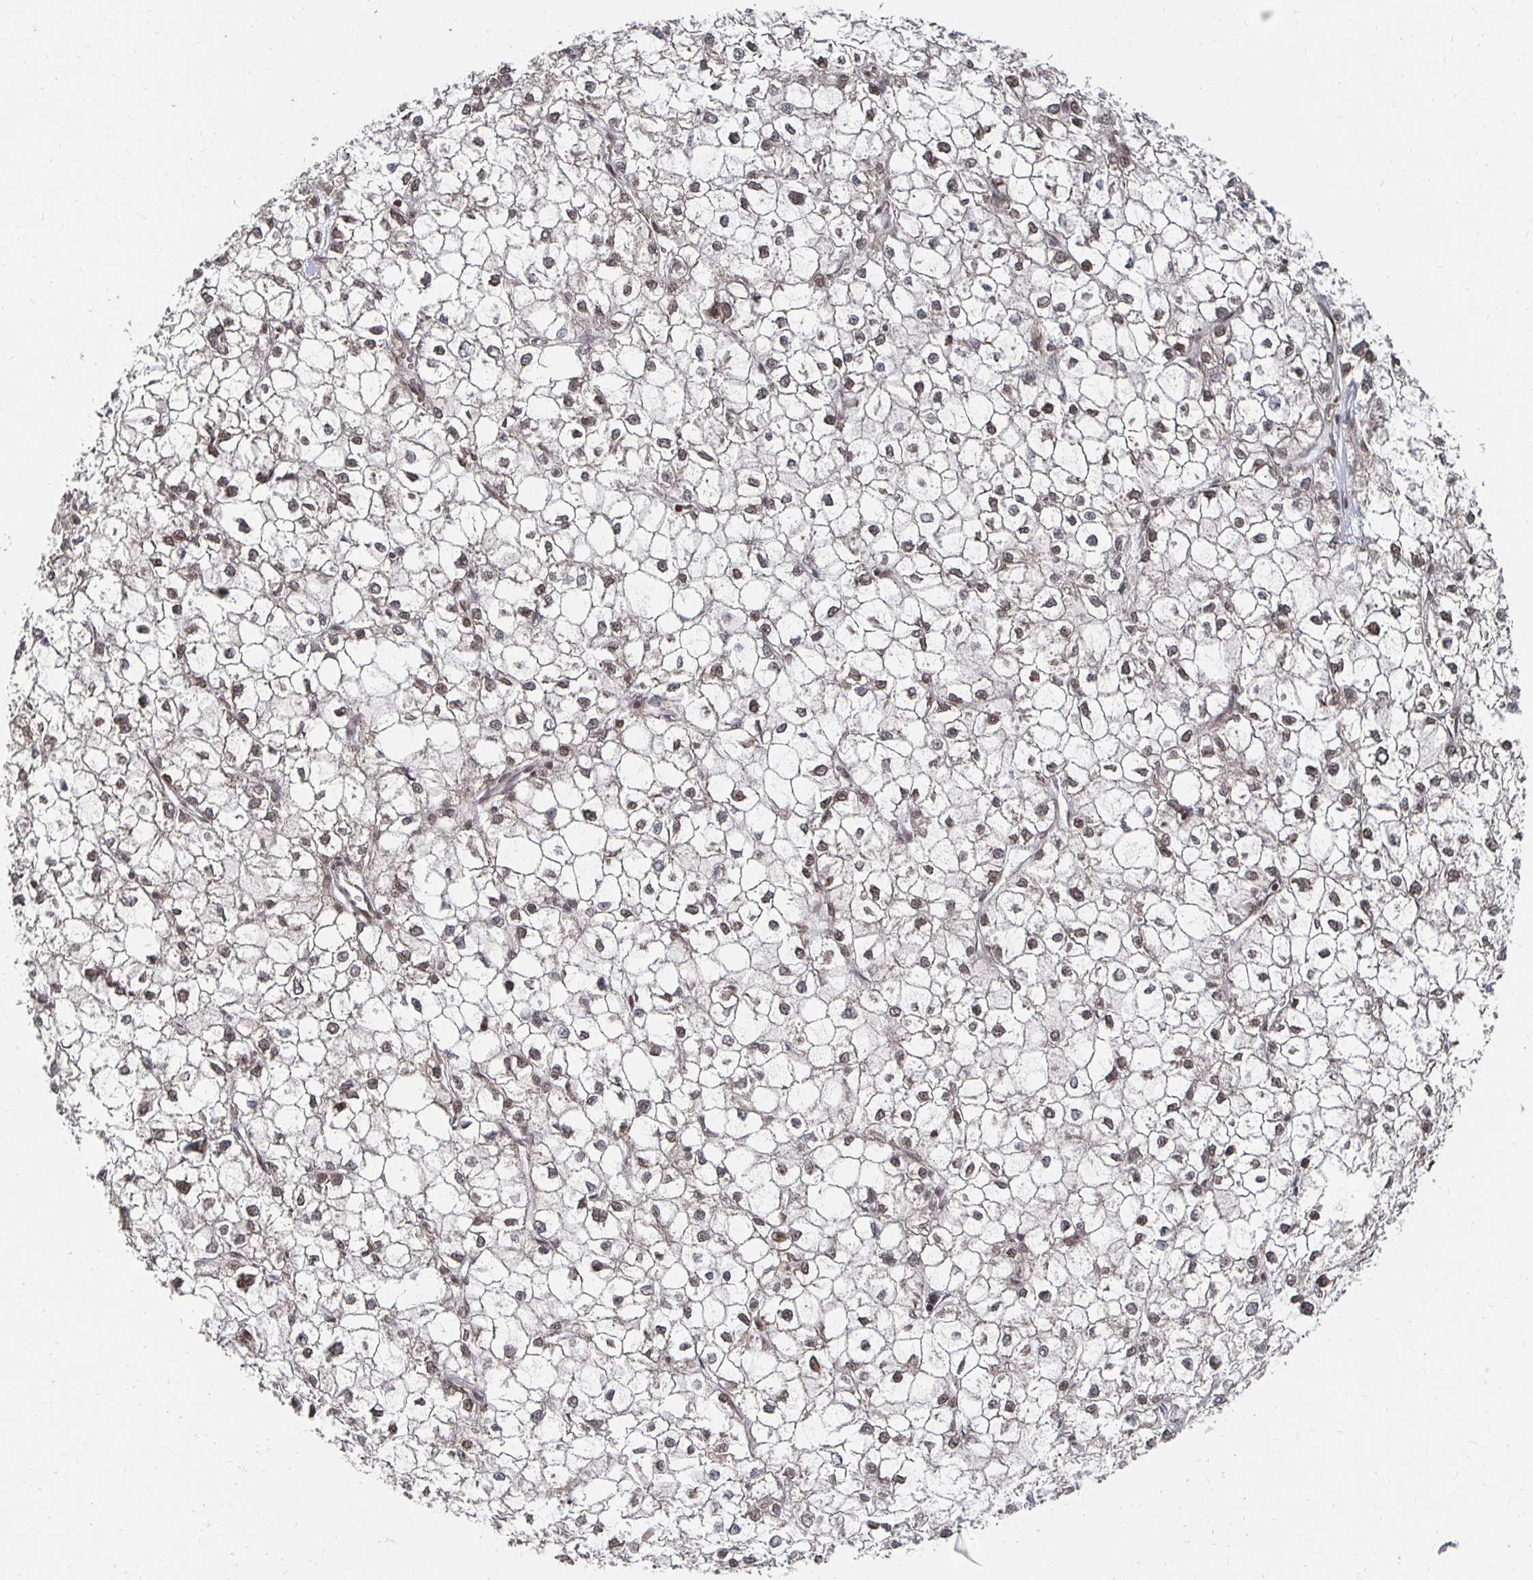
{"staining": {"intensity": "moderate", "quantity": ">75%", "location": "nuclear"}, "tissue": "liver cancer", "cell_type": "Tumor cells", "image_type": "cancer", "snomed": [{"axis": "morphology", "description": "Carcinoma, Hepatocellular, NOS"}, {"axis": "topography", "description": "Liver"}], "caption": "DAB immunohistochemical staining of liver cancer exhibits moderate nuclear protein staining in about >75% of tumor cells.", "gene": "GTF3C6", "patient": {"sex": "female", "age": 43}}